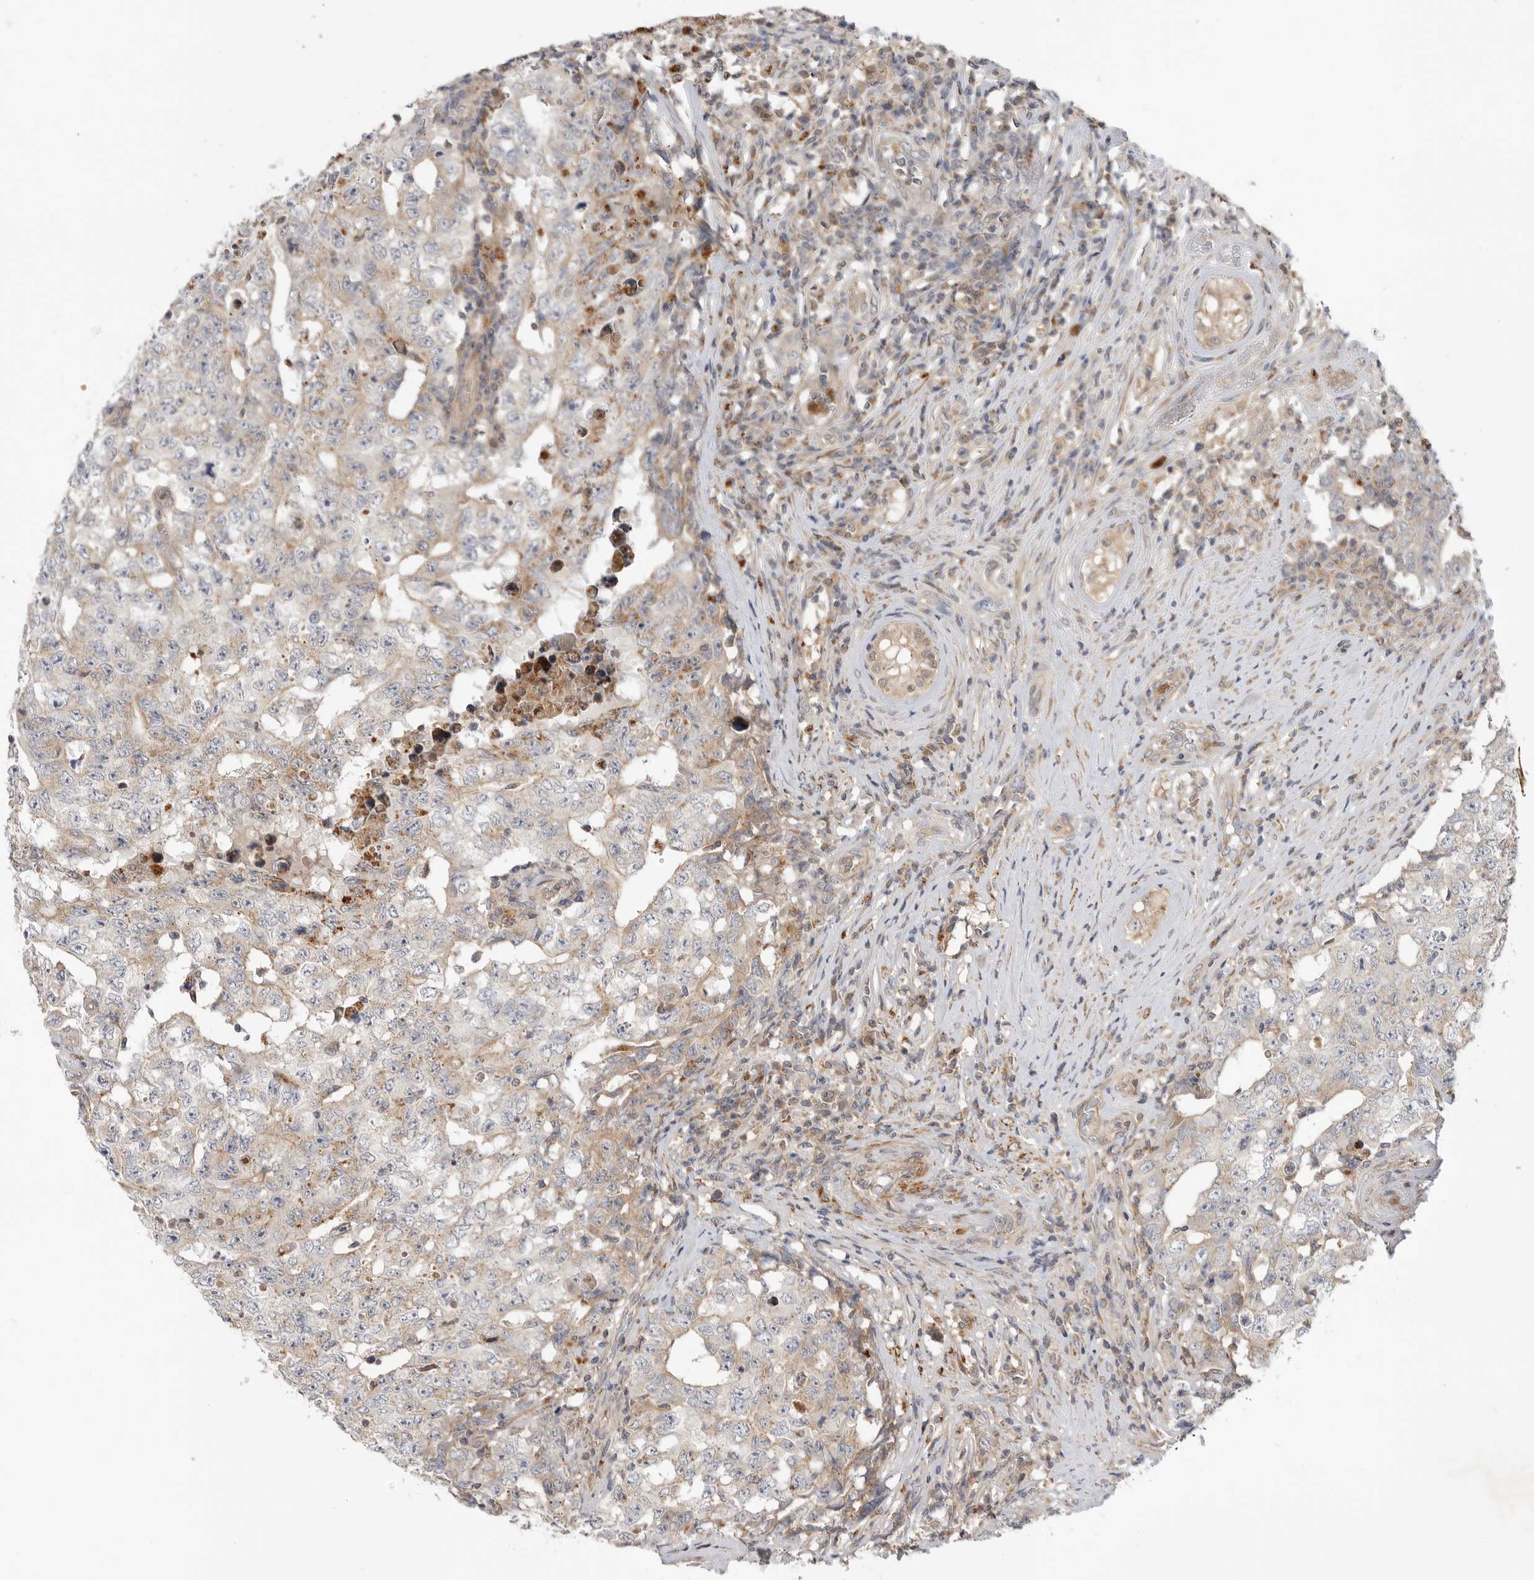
{"staining": {"intensity": "negative", "quantity": "none", "location": "none"}, "tissue": "testis cancer", "cell_type": "Tumor cells", "image_type": "cancer", "snomed": [{"axis": "morphology", "description": "Carcinoma, Embryonal, NOS"}, {"axis": "topography", "description": "Testis"}], "caption": "This is an IHC photomicrograph of testis cancer (embryonal carcinoma). There is no staining in tumor cells.", "gene": "GNE", "patient": {"sex": "male", "age": 26}}